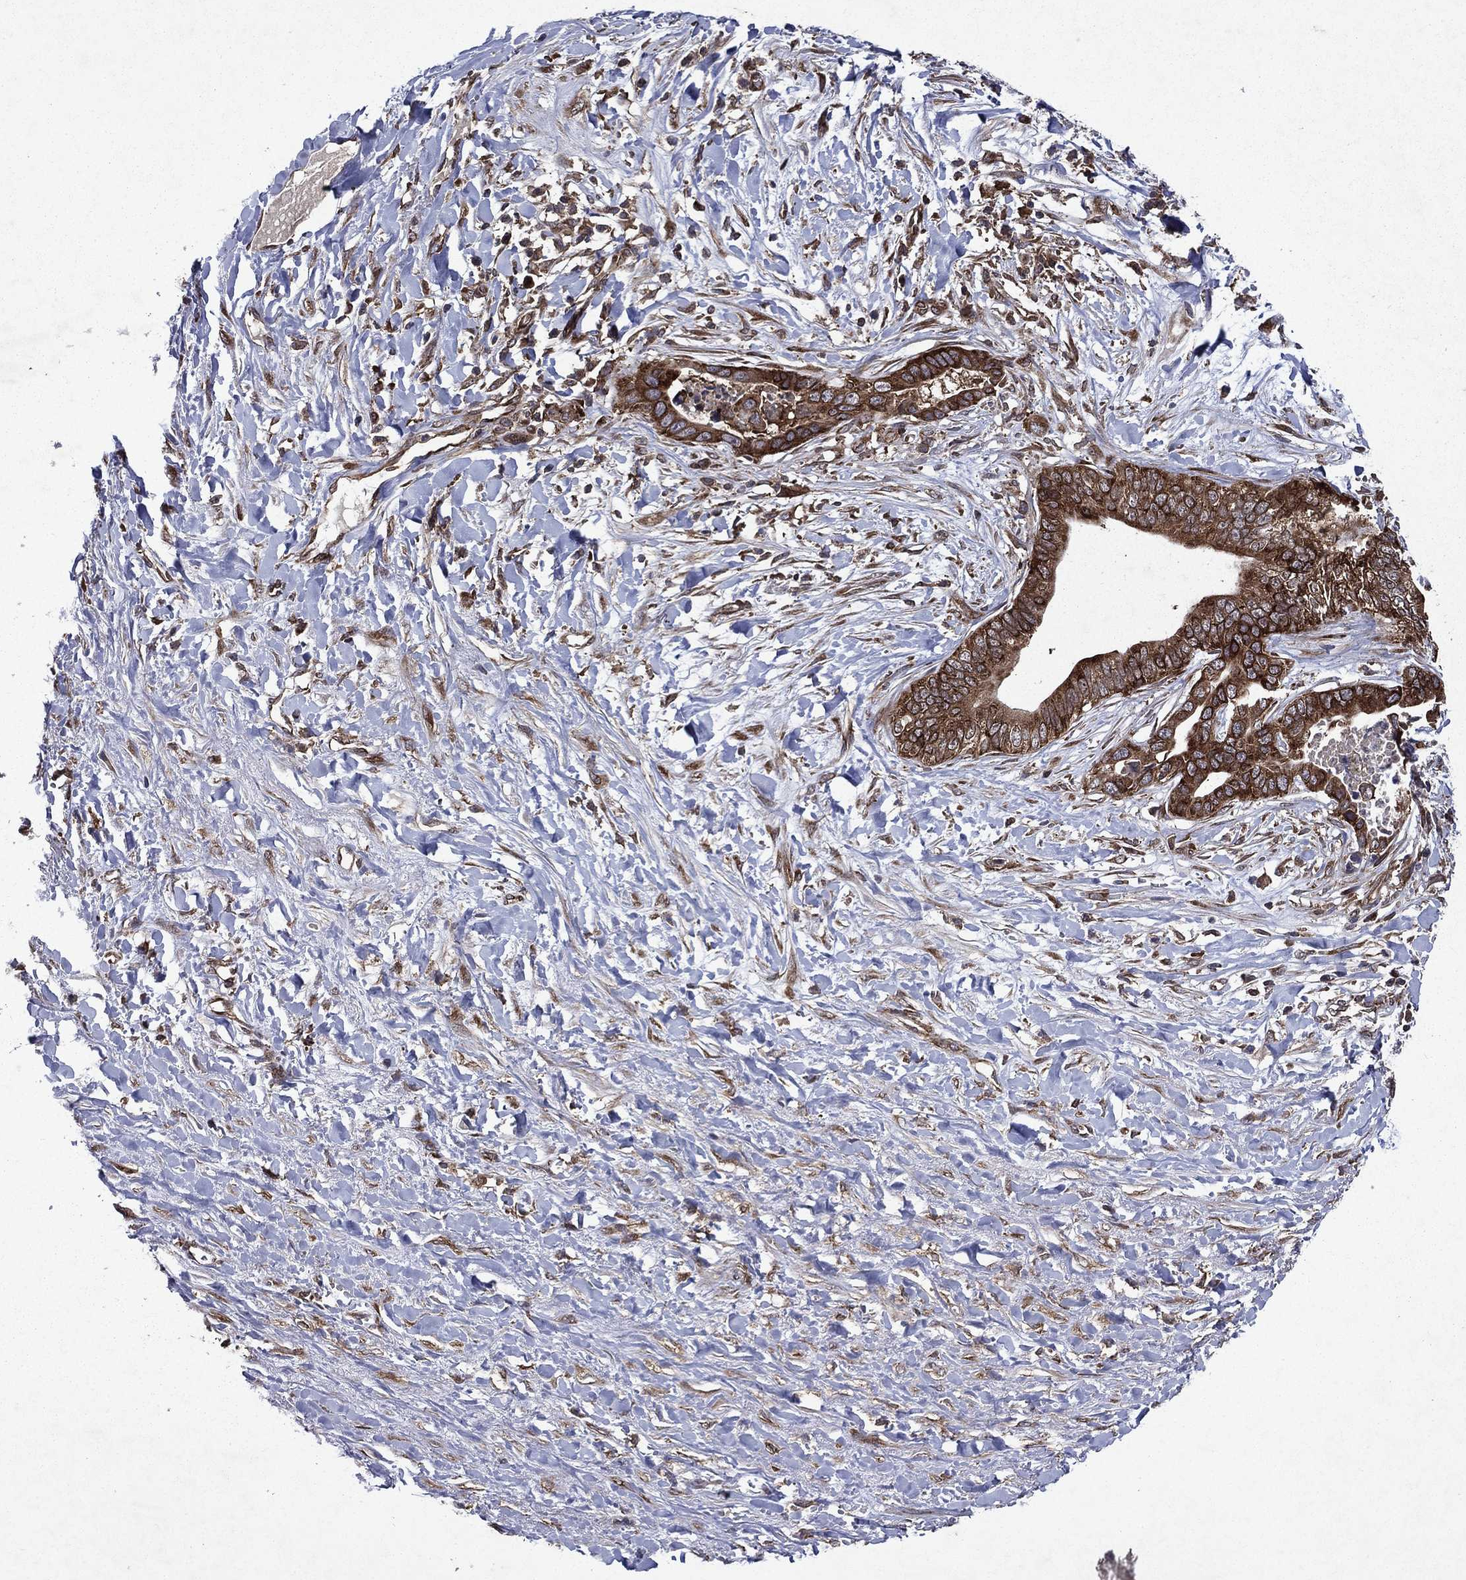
{"staining": {"intensity": "strong", "quantity": ">75%", "location": "cytoplasmic/membranous"}, "tissue": "liver cancer", "cell_type": "Tumor cells", "image_type": "cancer", "snomed": [{"axis": "morphology", "description": "Cholangiocarcinoma"}, {"axis": "topography", "description": "Liver"}], "caption": "DAB (3,3'-diaminobenzidine) immunohistochemical staining of human liver cancer shows strong cytoplasmic/membranous protein staining in approximately >75% of tumor cells.", "gene": "EIF2B4", "patient": {"sex": "female", "age": 79}}